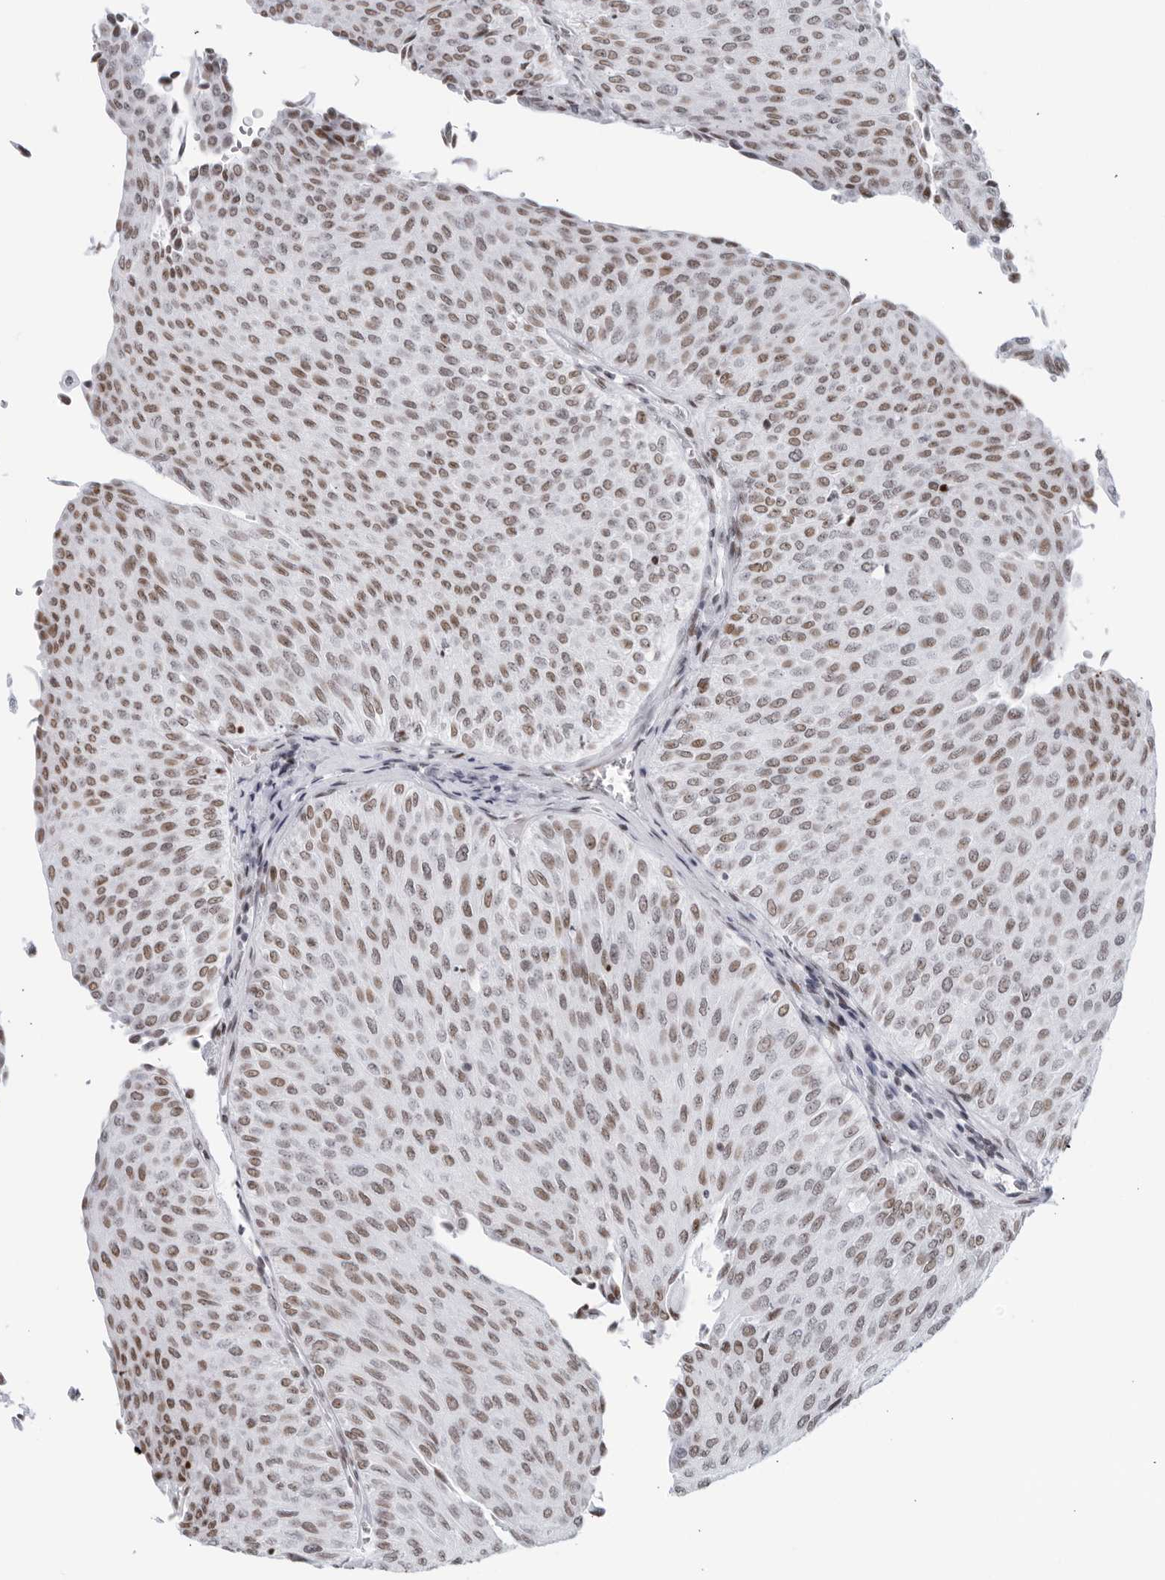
{"staining": {"intensity": "moderate", "quantity": ">75%", "location": "nuclear"}, "tissue": "urothelial cancer", "cell_type": "Tumor cells", "image_type": "cancer", "snomed": [{"axis": "morphology", "description": "Urothelial carcinoma, Low grade"}, {"axis": "topography", "description": "Urinary bladder"}], "caption": "Protein staining demonstrates moderate nuclear expression in about >75% of tumor cells in low-grade urothelial carcinoma. Using DAB (brown) and hematoxylin (blue) stains, captured at high magnification using brightfield microscopy.", "gene": "HP1BP3", "patient": {"sex": "male", "age": 78}}